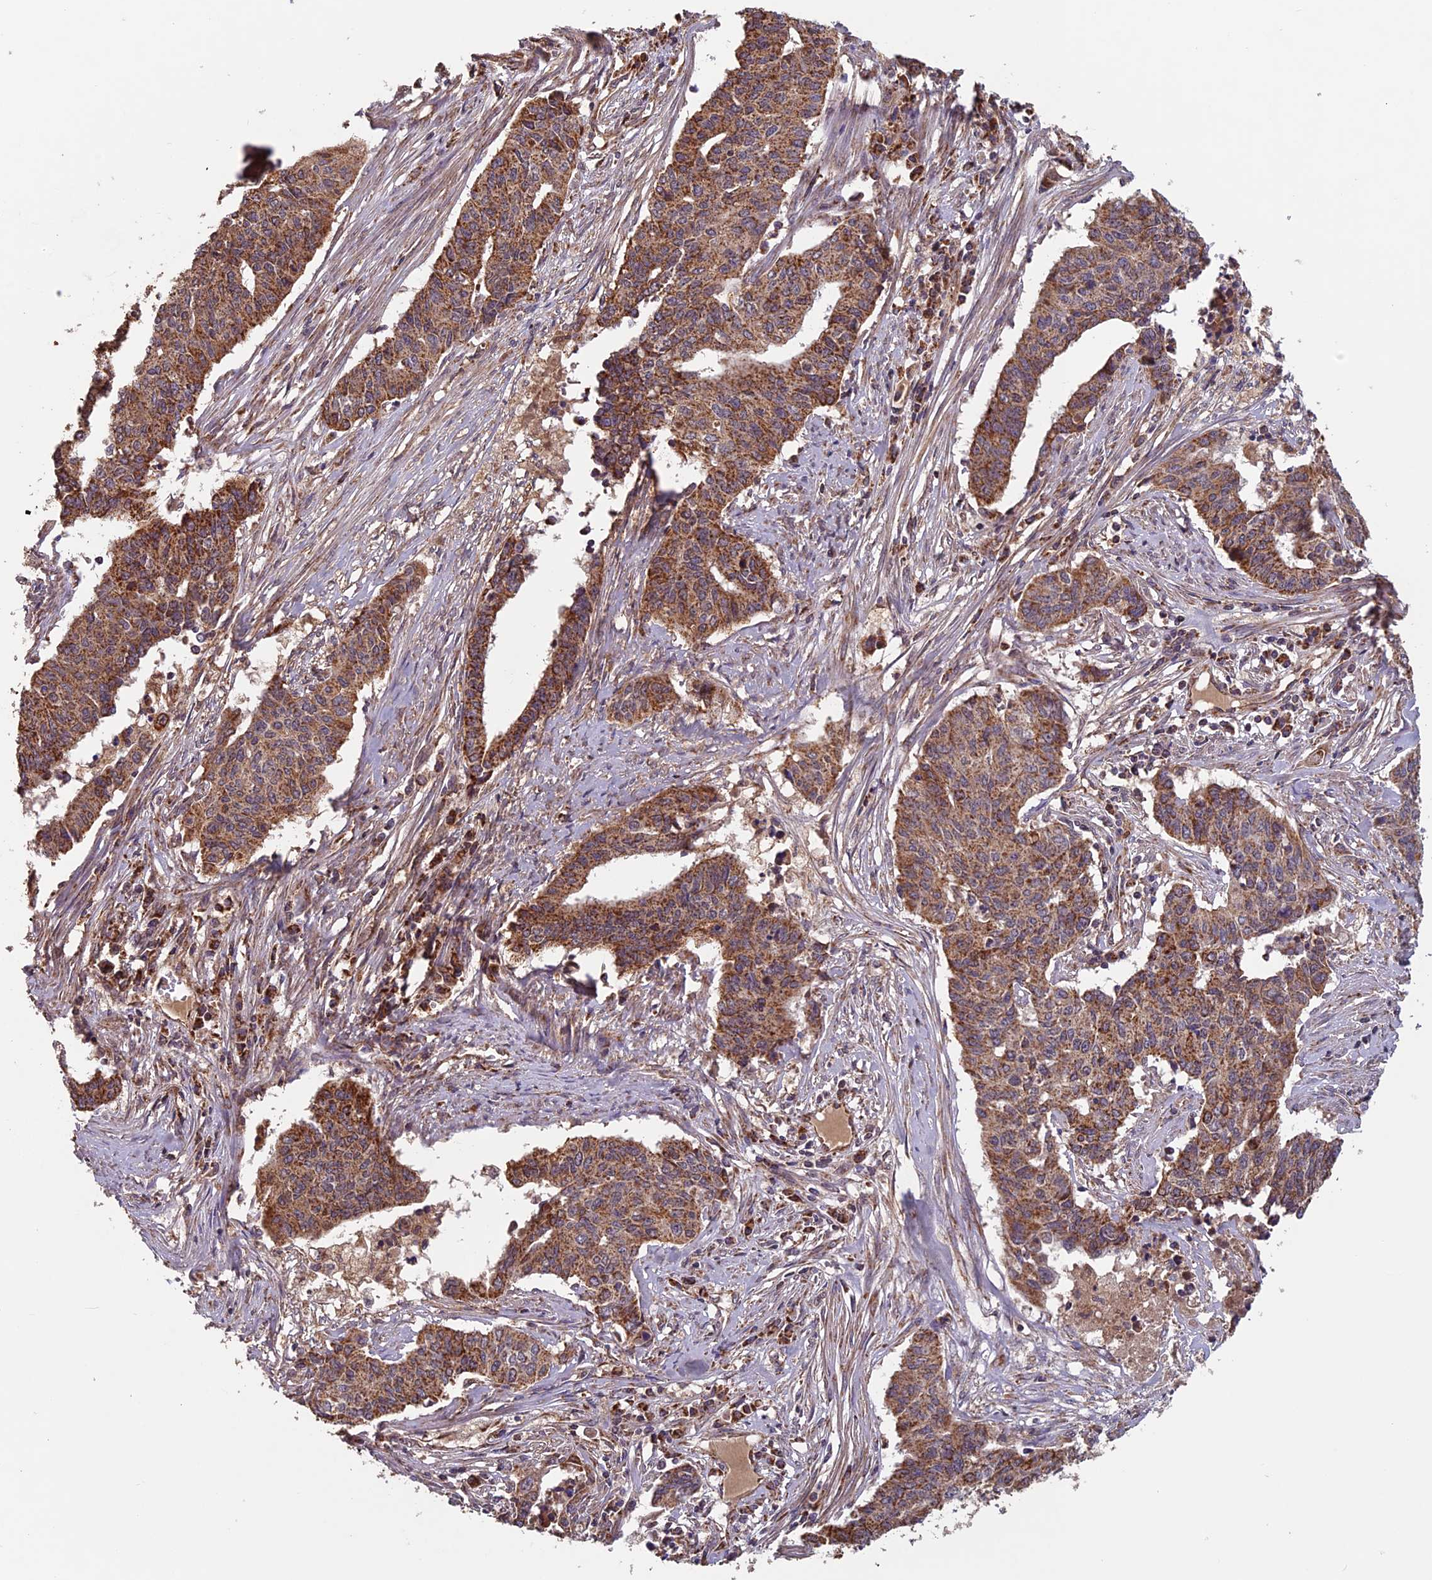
{"staining": {"intensity": "strong", "quantity": ">75%", "location": "cytoplasmic/membranous"}, "tissue": "endometrial cancer", "cell_type": "Tumor cells", "image_type": "cancer", "snomed": [{"axis": "morphology", "description": "Adenocarcinoma, NOS"}, {"axis": "topography", "description": "Endometrium"}], "caption": "Adenocarcinoma (endometrial) stained with immunohistochemistry (IHC) demonstrates strong cytoplasmic/membranous positivity in approximately >75% of tumor cells.", "gene": "CCDC15", "patient": {"sex": "female", "age": 59}}